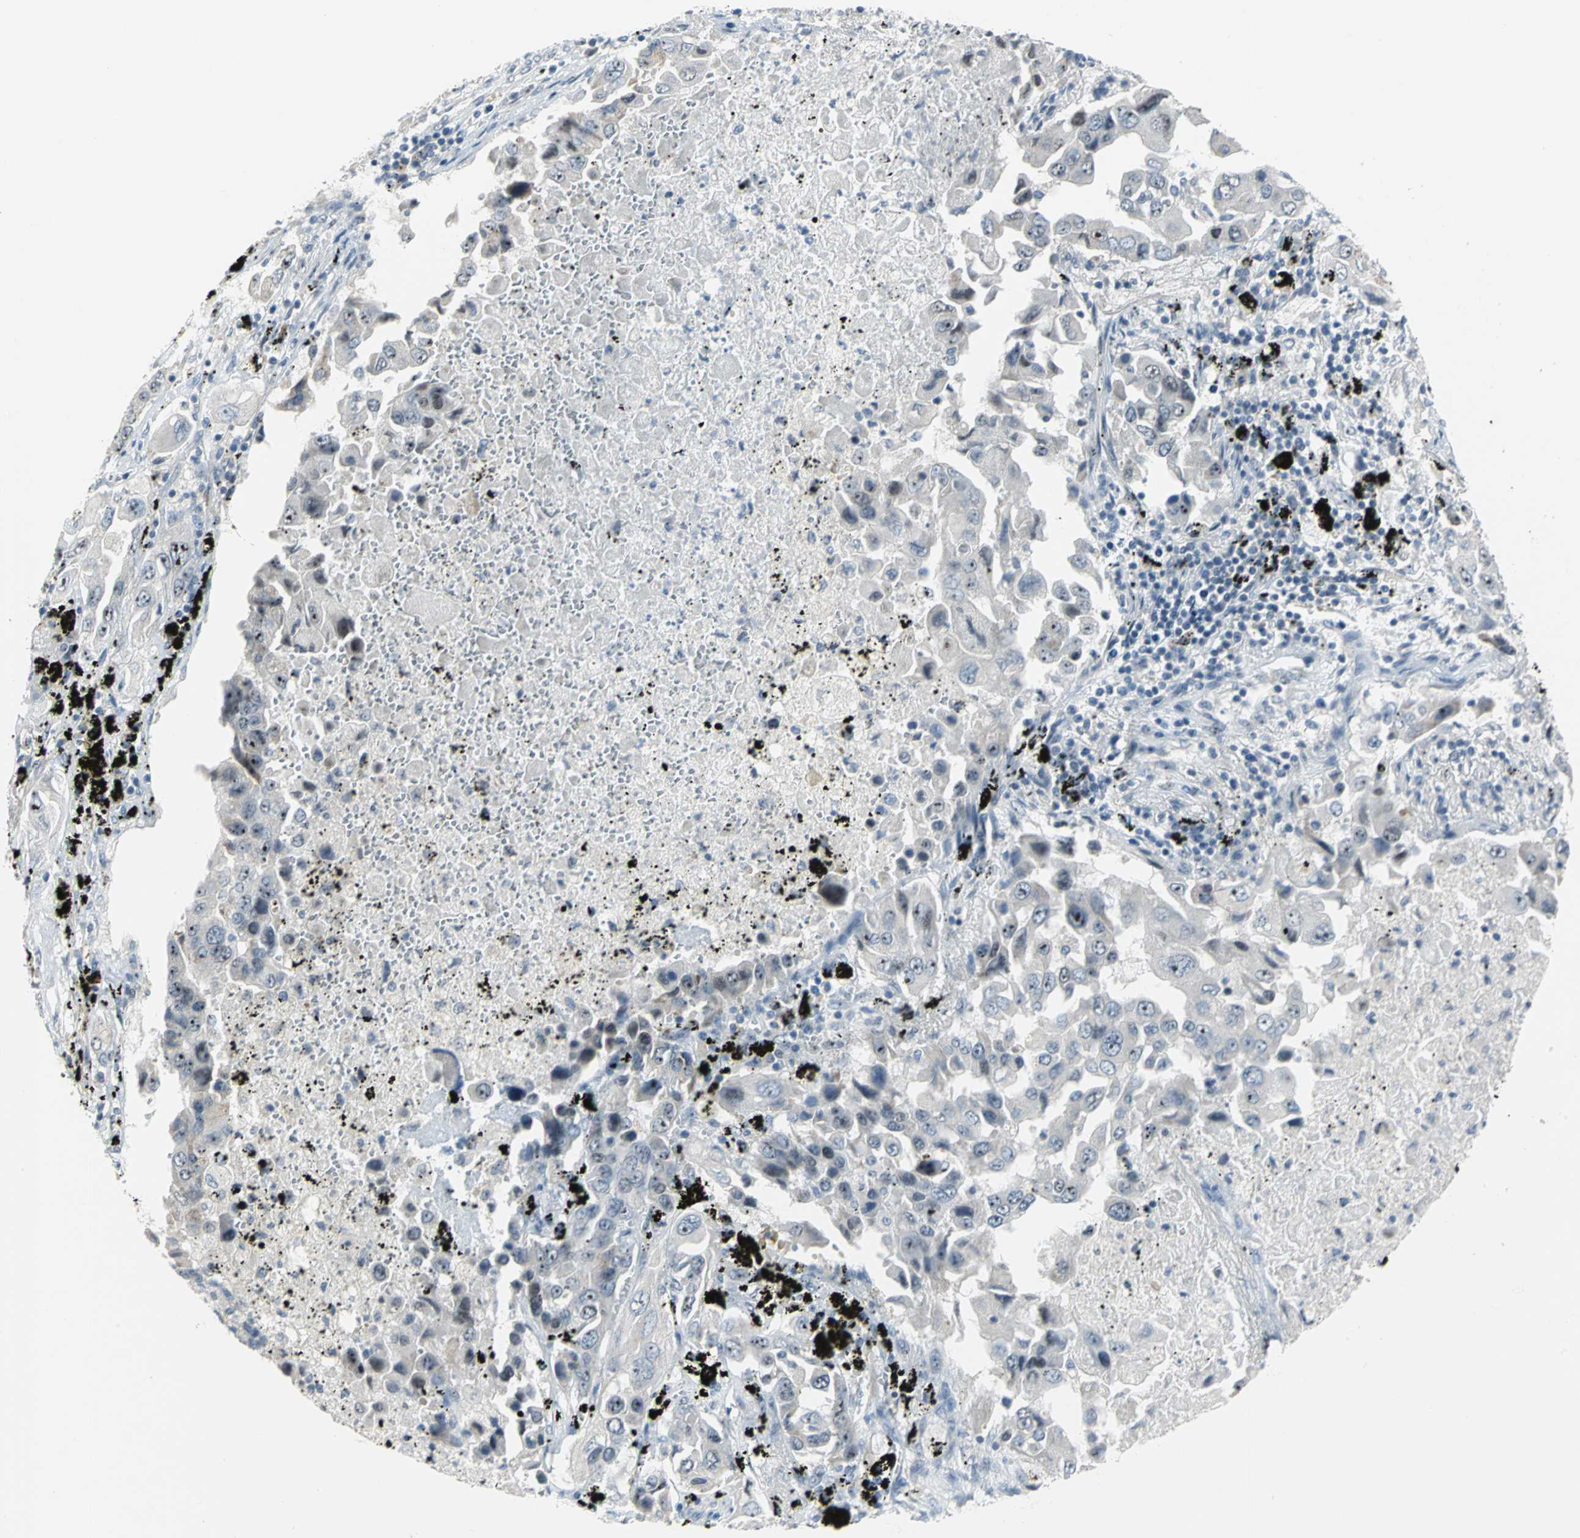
{"staining": {"intensity": "moderate", "quantity": ">75%", "location": "nuclear"}, "tissue": "lung cancer", "cell_type": "Tumor cells", "image_type": "cancer", "snomed": [{"axis": "morphology", "description": "Adenocarcinoma, NOS"}, {"axis": "topography", "description": "Lung"}], "caption": "The image reveals a brown stain indicating the presence of a protein in the nuclear of tumor cells in lung cancer (adenocarcinoma).", "gene": "MYBBP1A", "patient": {"sex": "female", "age": 65}}